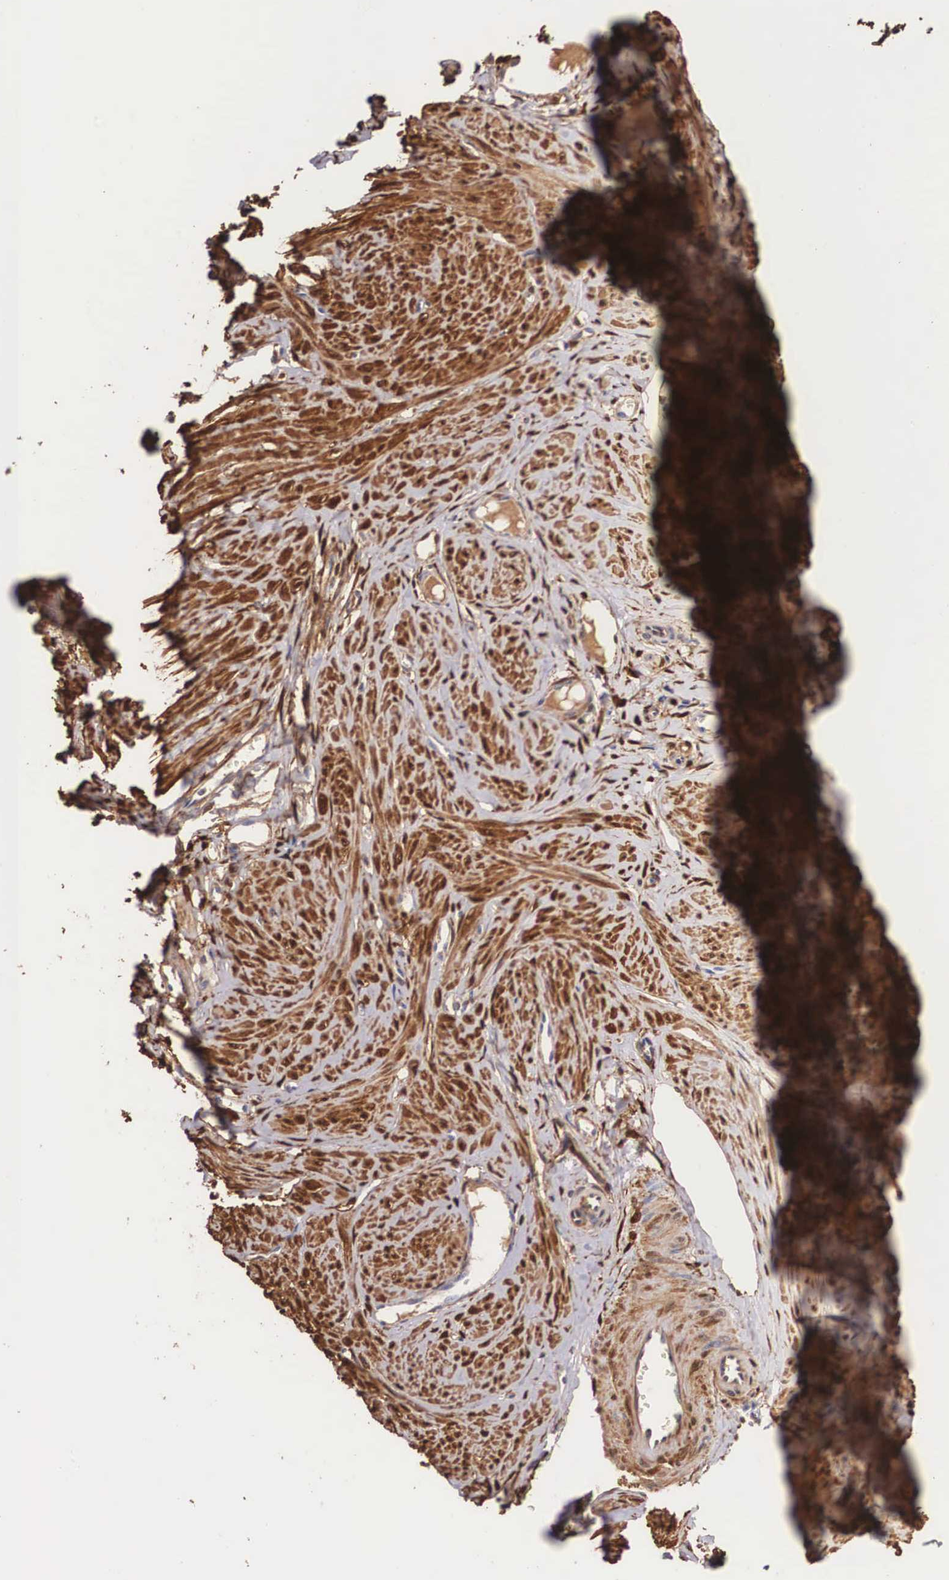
{"staining": {"intensity": "moderate", "quantity": "25%-75%", "location": "cytoplasmic/membranous,nuclear"}, "tissue": "smooth muscle", "cell_type": "Smooth muscle cells", "image_type": "normal", "snomed": [{"axis": "morphology", "description": "Normal tissue, NOS"}, {"axis": "topography", "description": "Uterus"}], "caption": "Moderate cytoplasmic/membranous,nuclear expression for a protein is identified in approximately 25%-75% of smooth muscle cells of normal smooth muscle using IHC.", "gene": "LGALS1", "patient": {"sex": "female", "age": 45}}